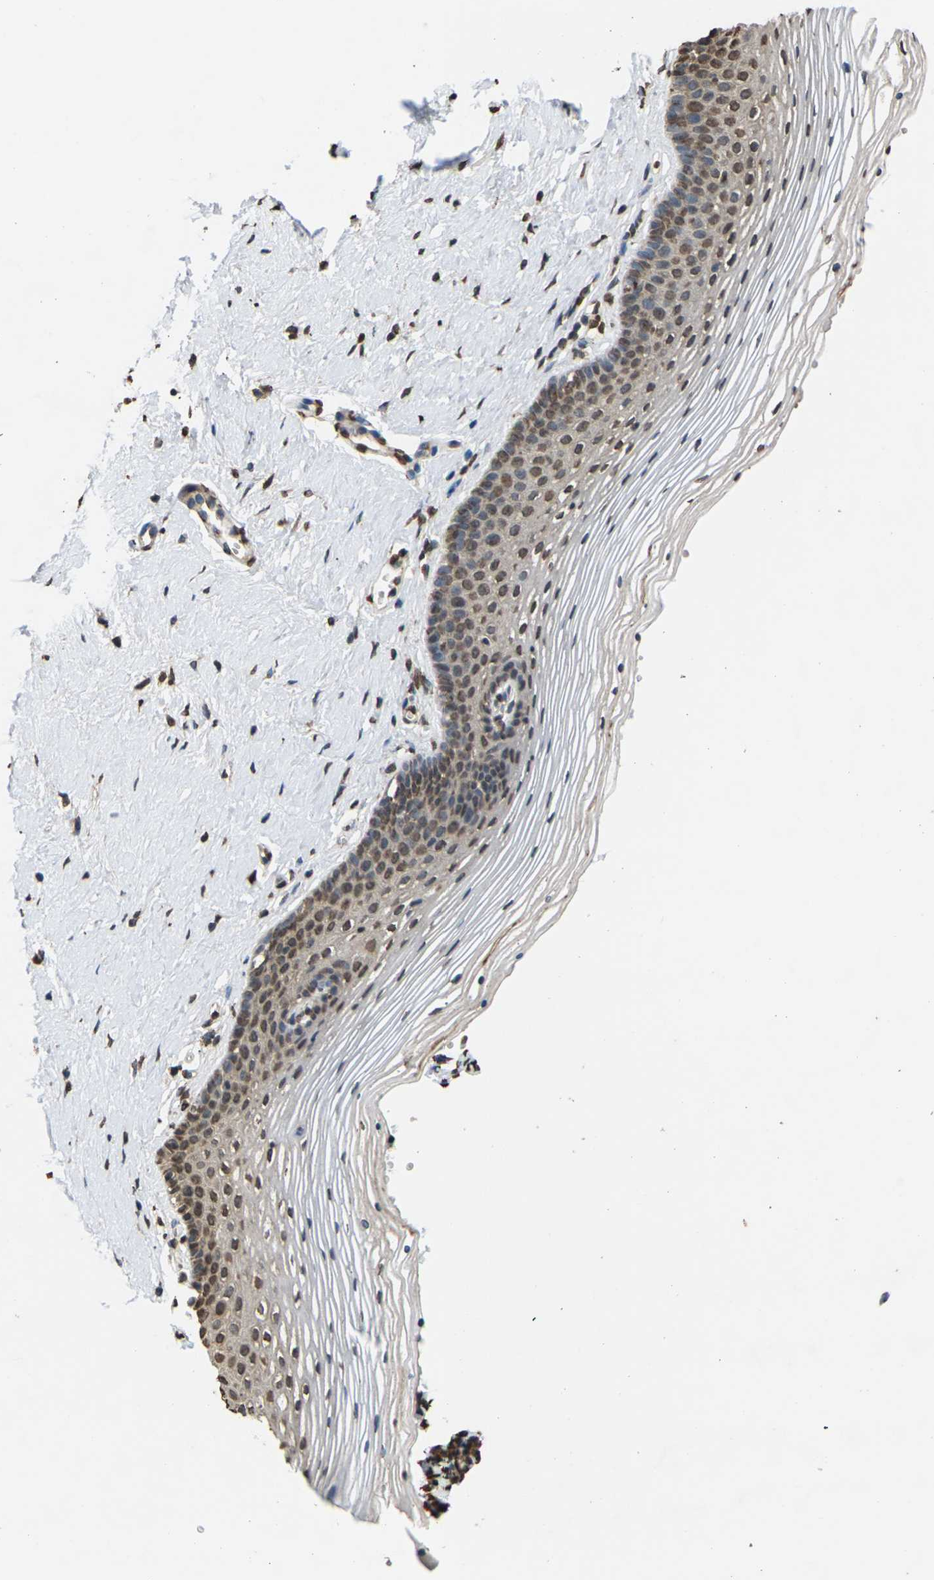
{"staining": {"intensity": "moderate", "quantity": ">75%", "location": "nuclear"}, "tissue": "vagina", "cell_type": "Squamous epithelial cells", "image_type": "normal", "snomed": [{"axis": "morphology", "description": "Normal tissue, NOS"}, {"axis": "topography", "description": "Vagina"}], "caption": "Brown immunohistochemical staining in normal human vagina displays moderate nuclear positivity in about >75% of squamous epithelial cells. (IHC, brightfield microscopy, high magnification).", "gene": "EMSY", "patient": {"sex": "female", "age": 32}}